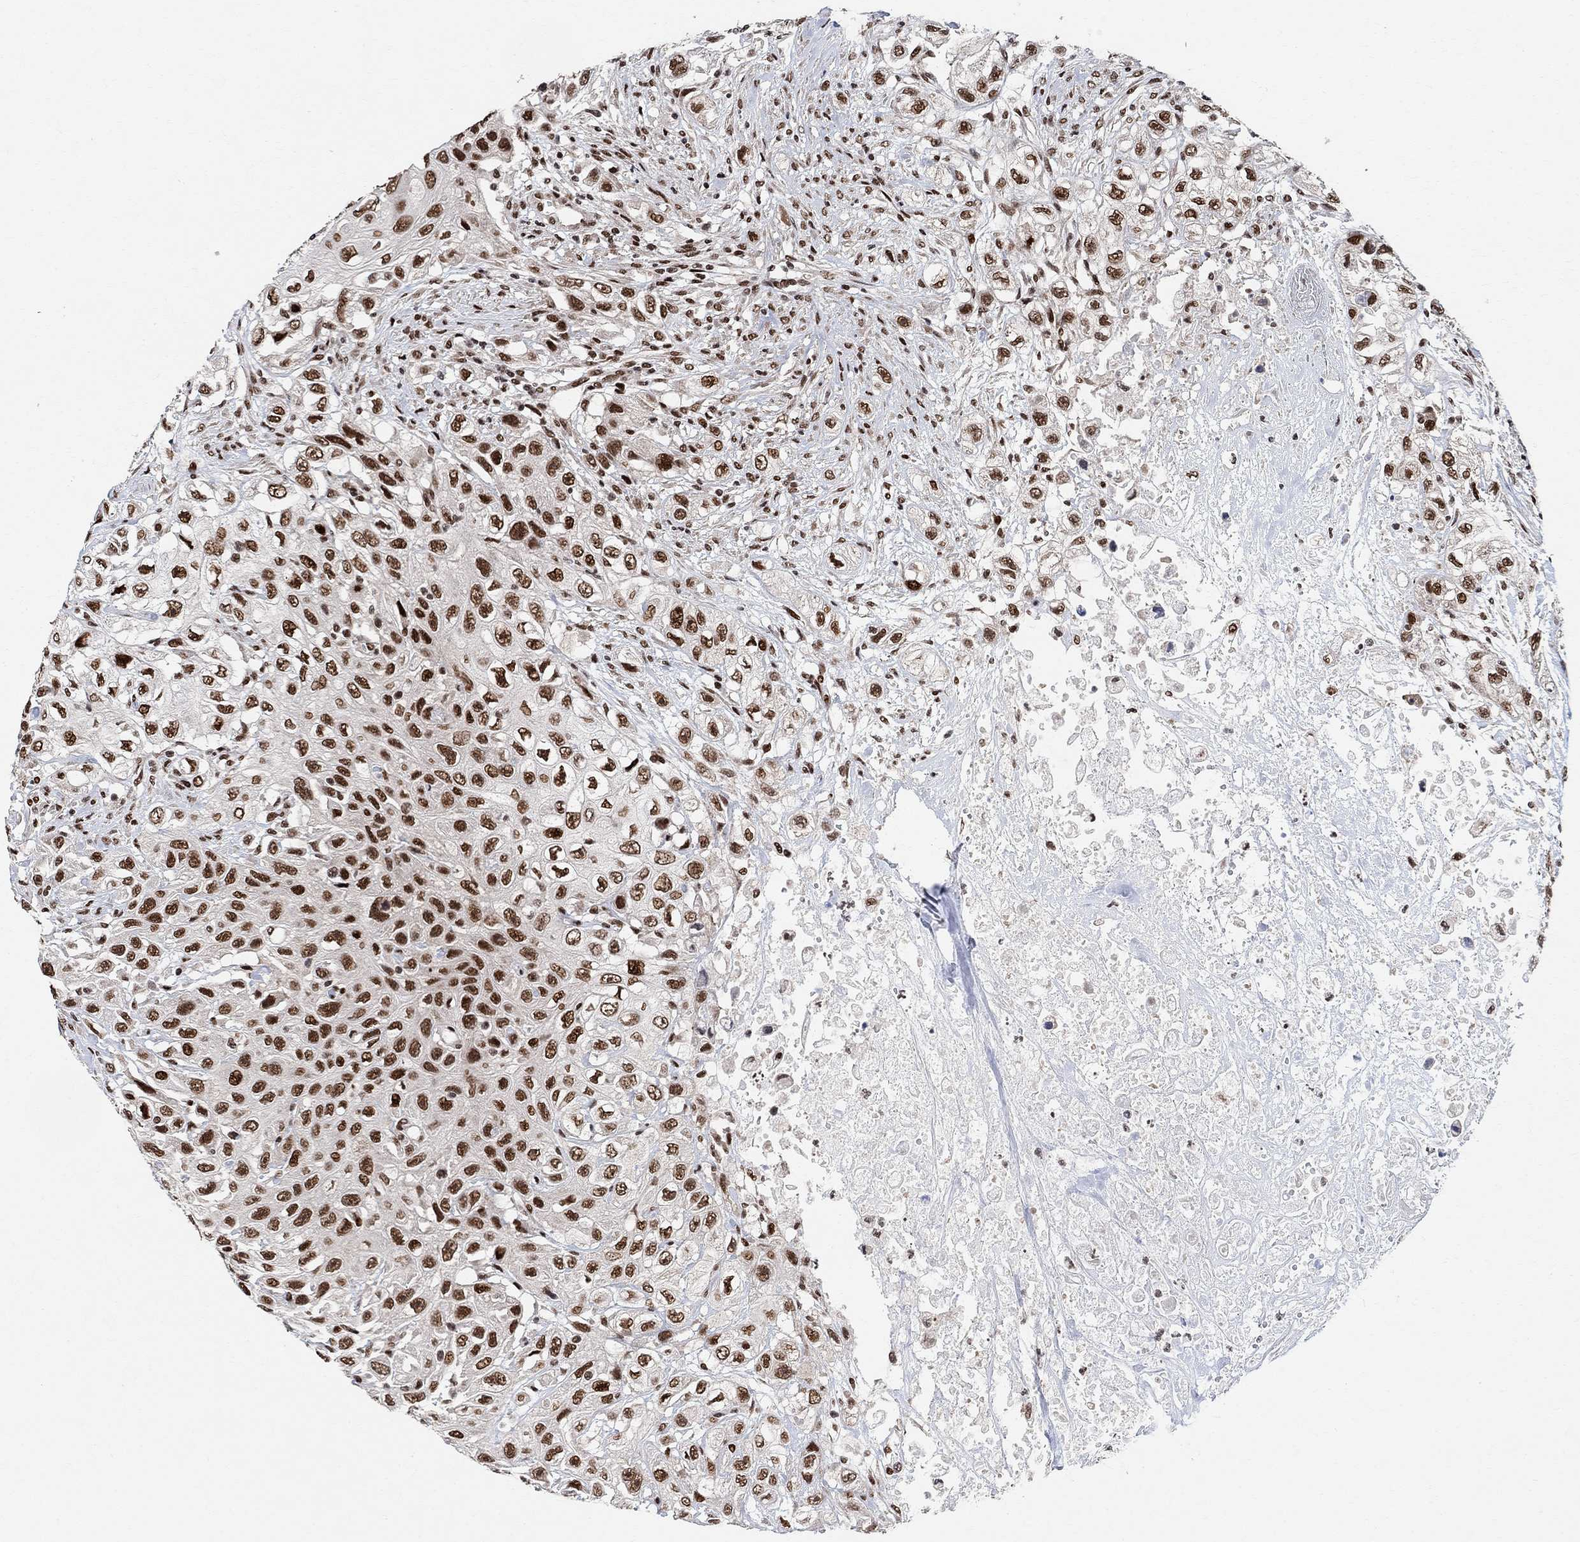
{"staining": {"intensity": "strong", "quantity": ">75%", "location": "nuclear"}, "tissue": "urothelial cancer", "cell_type": "Tumor cells", "image_type": "cancer", "snomed": [{"axis": "morphology", "description": "Urothelial carcinoma, High grade"}, {"axis": "topography", "description": "Urinary bladder"}], "caption": "An IHC image of neoplastic tissue is shown. Protein staining in brown highlights strong nuclear positivity in urothelial cancer within tumor cells.", "gene": "E4F1", "patient": {"sex": "female", "age": 56}}